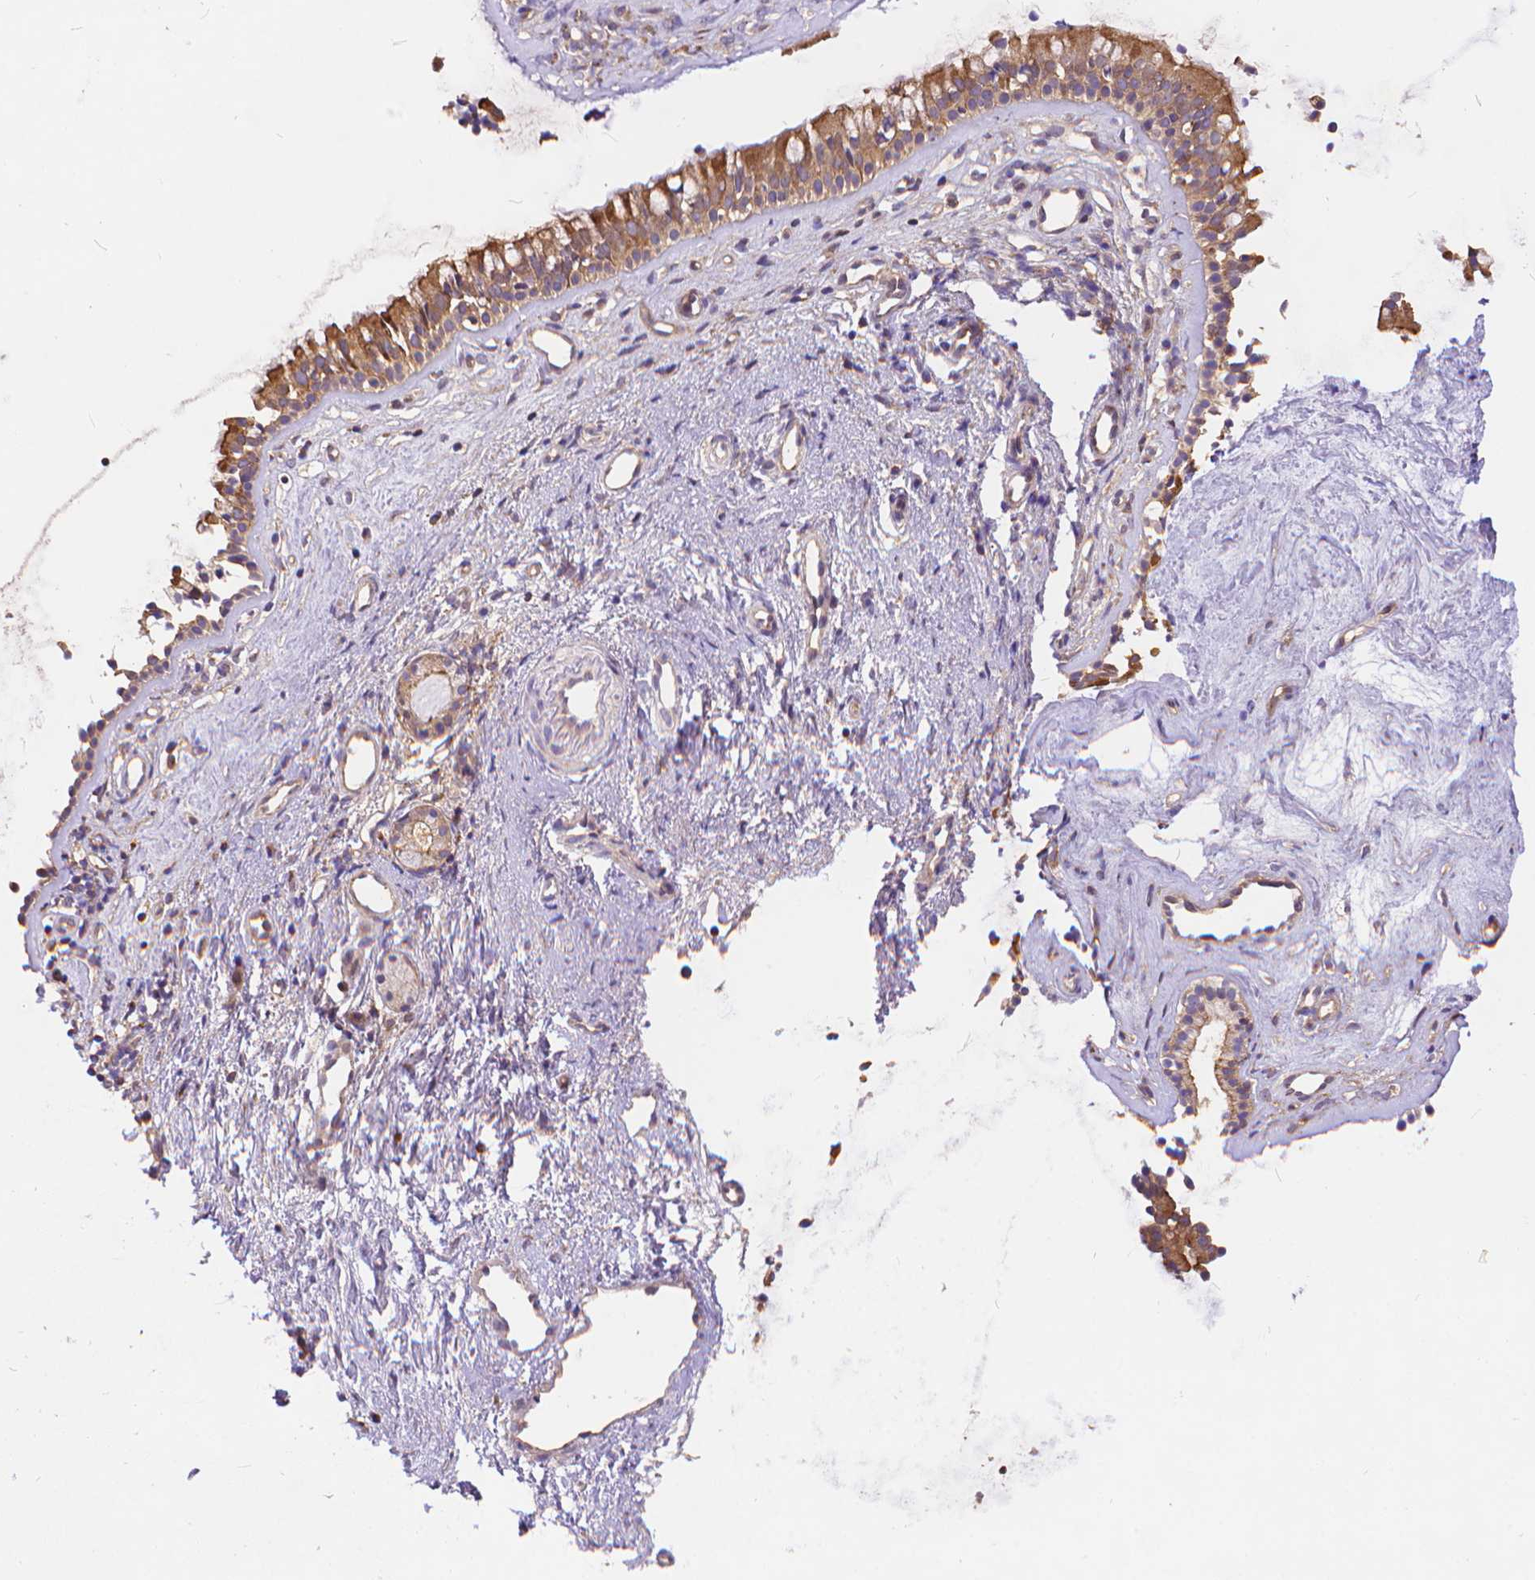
{"staining": {"intensity": "weak", "quantity": ">75%", "location": "cytoplasmic/membranous"}, "tissue": "nasopharynx", "cell_type": "Respiratory epithelial cells", "image_type": "normal", "snomed": [{"axis": "morphology", "description": "Normal tissue, NOS"}, {"axis": "topography", "description": "Nasopharynx"}], "caption": "A brown stain labels weak cytoplasmic/membranous expression of a protein in respiratory epithelial cells of benign nasopharynx. The staining was performed using DAB, with brown indicating positive protein expression. Nuclei are stained blue with hematoxylin.", "gene": "ARAP1", "patient": {"sex": "female", "age": 52}}